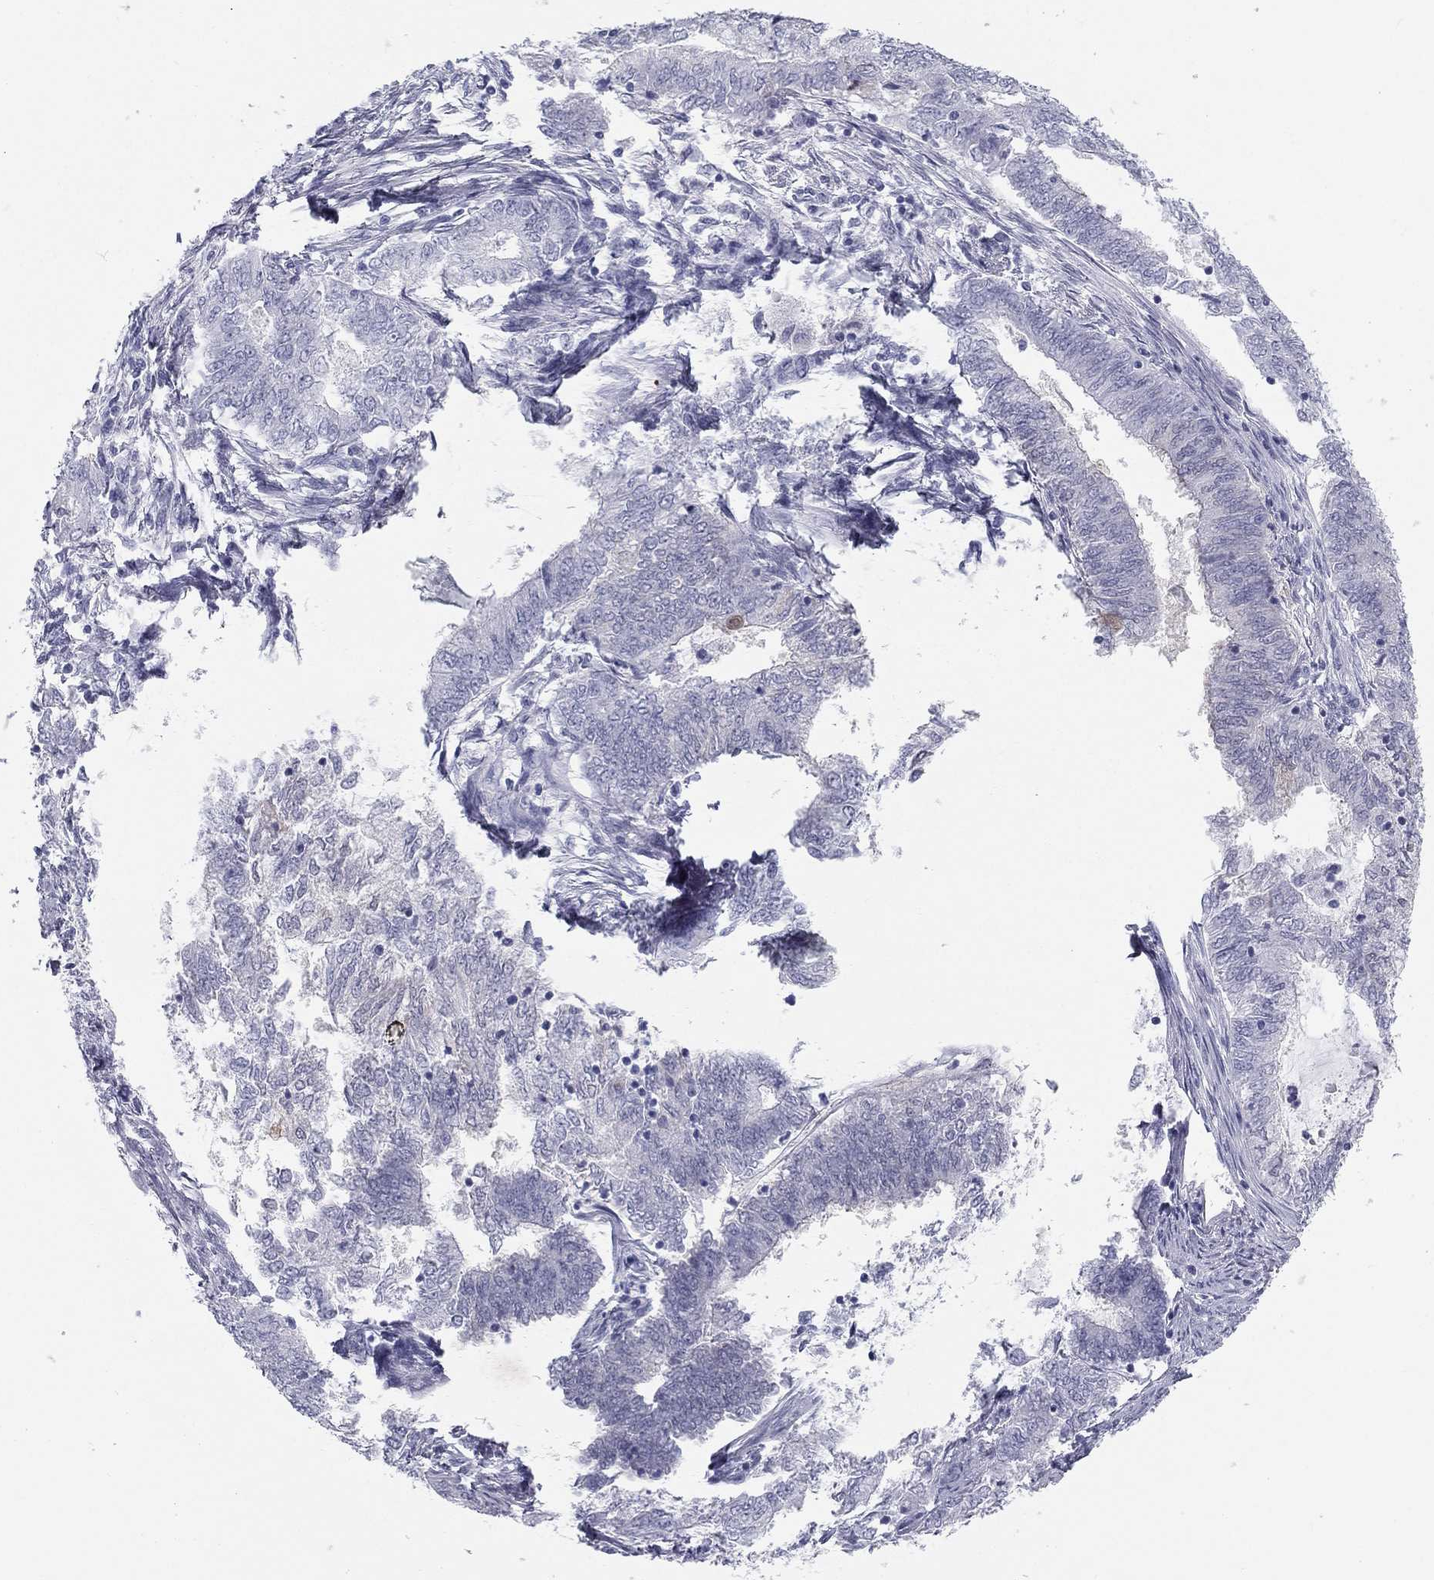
{"staining": {"intensity": "negative", "quantity": "none", "location": "none"}, "tissue": "endometrial cancer", "cell_type": "Tumor cells", "image_type": "cancer", "snomed": [{"axis": "morphology", "description": "Adenocarcinoma, NOS"}, {"axis": "topography", "description": "Endometrium"}], "caption": "Immunohistochemical staining of human endometrial cancer (adenocarcinoma) exhibits no significant staining in tumor cells.", "gene": "SULT2B1", "patient": {"sex": "female", "age": 62}}